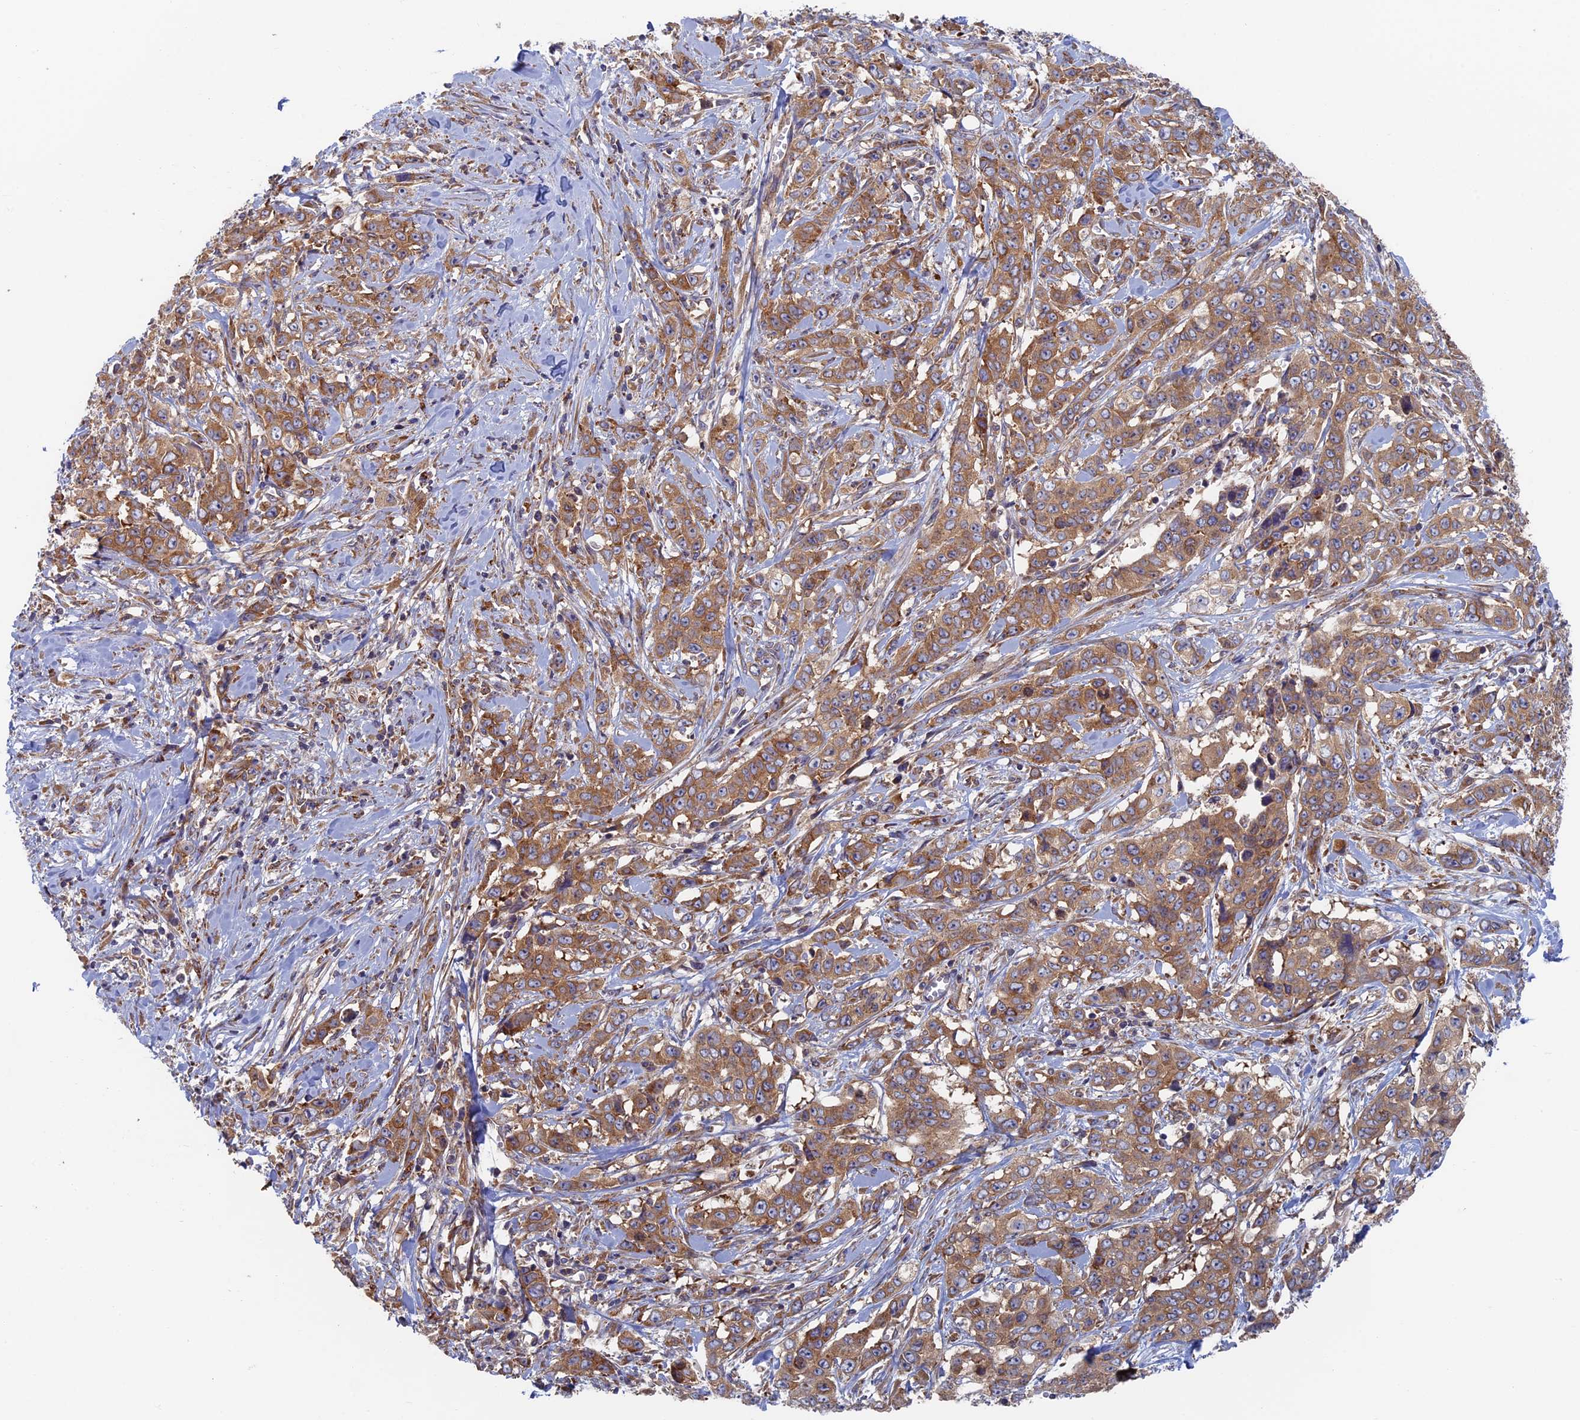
{"staining": {"intensity": "moderate", "quantity": ">75%", "location": "cytoplasmic/membranous"}, "tissue": "stomach cancer", "cell_type": "Tumor cells", "image_type": "cancer", "snomed": [{"axis": "morphology", "description": "Adenocarcinoma, NOS"}, {"axis": "topography", "description": "Stomach, upper"}], "caption": "Moderate cytoplasmic/membranous protein positivity is present in approximately >75% of tumor cells in adenocarcinoma (stomach).", "gene": "TBC1D30", "patient": {"sex": "male", "age": 62}}